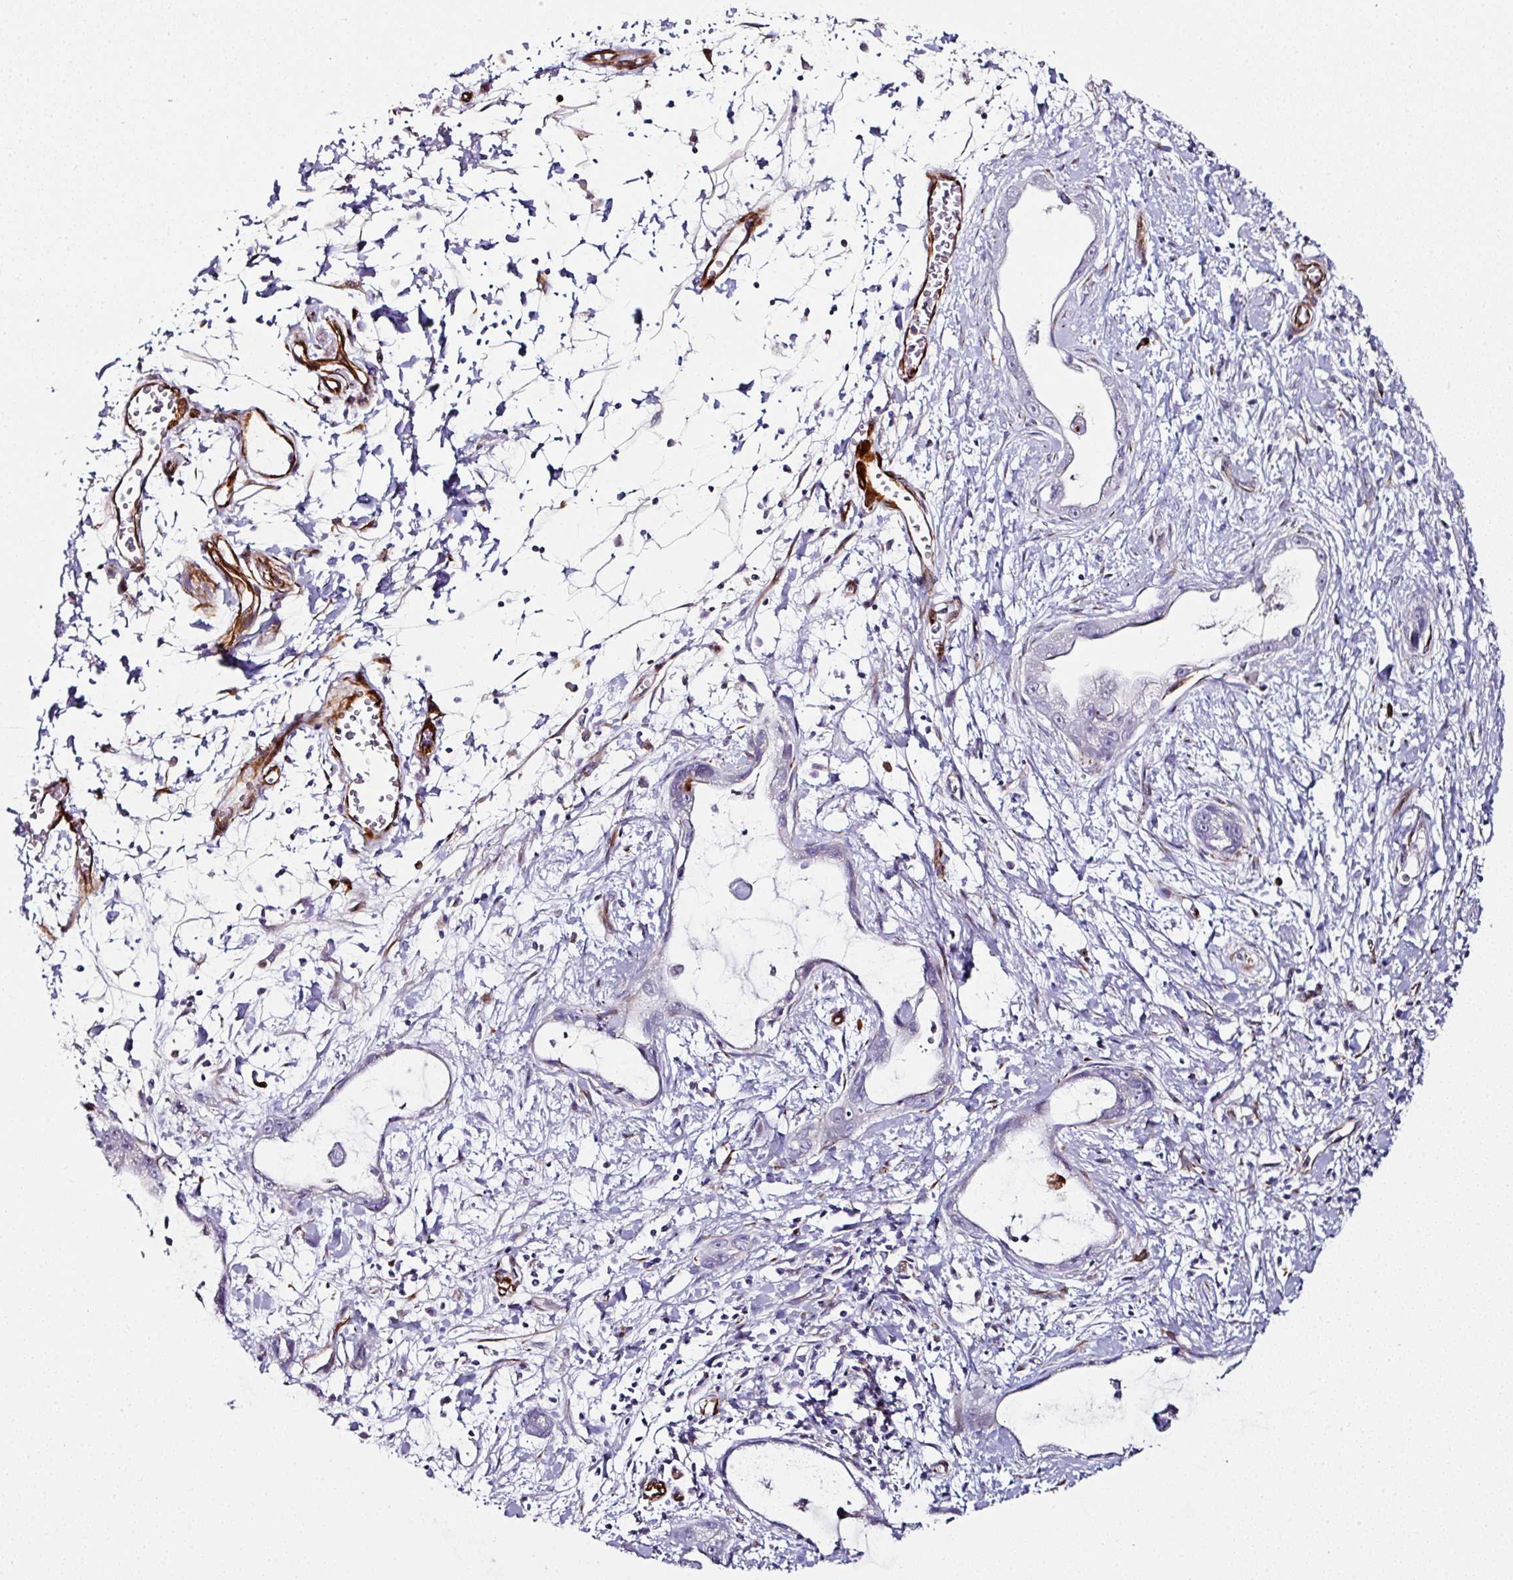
{"staining": {"intensity": "negative", "quantity": "none", "location": "none"}, "tissue": "stomach cancer", "cell_type": "Tumor cells", "image_type": "cancer", "snomed": [{"axis": "morphology", "description": "Adenocarcinoma, NOS"}, {"axis": "topography", "description": "Stomach"}], "caption": "Tumor cells are negative for brown protein staining in stomach cancer.", "gene": "TMPRSS9", "patient": {"sex": "male", "age": 55}}